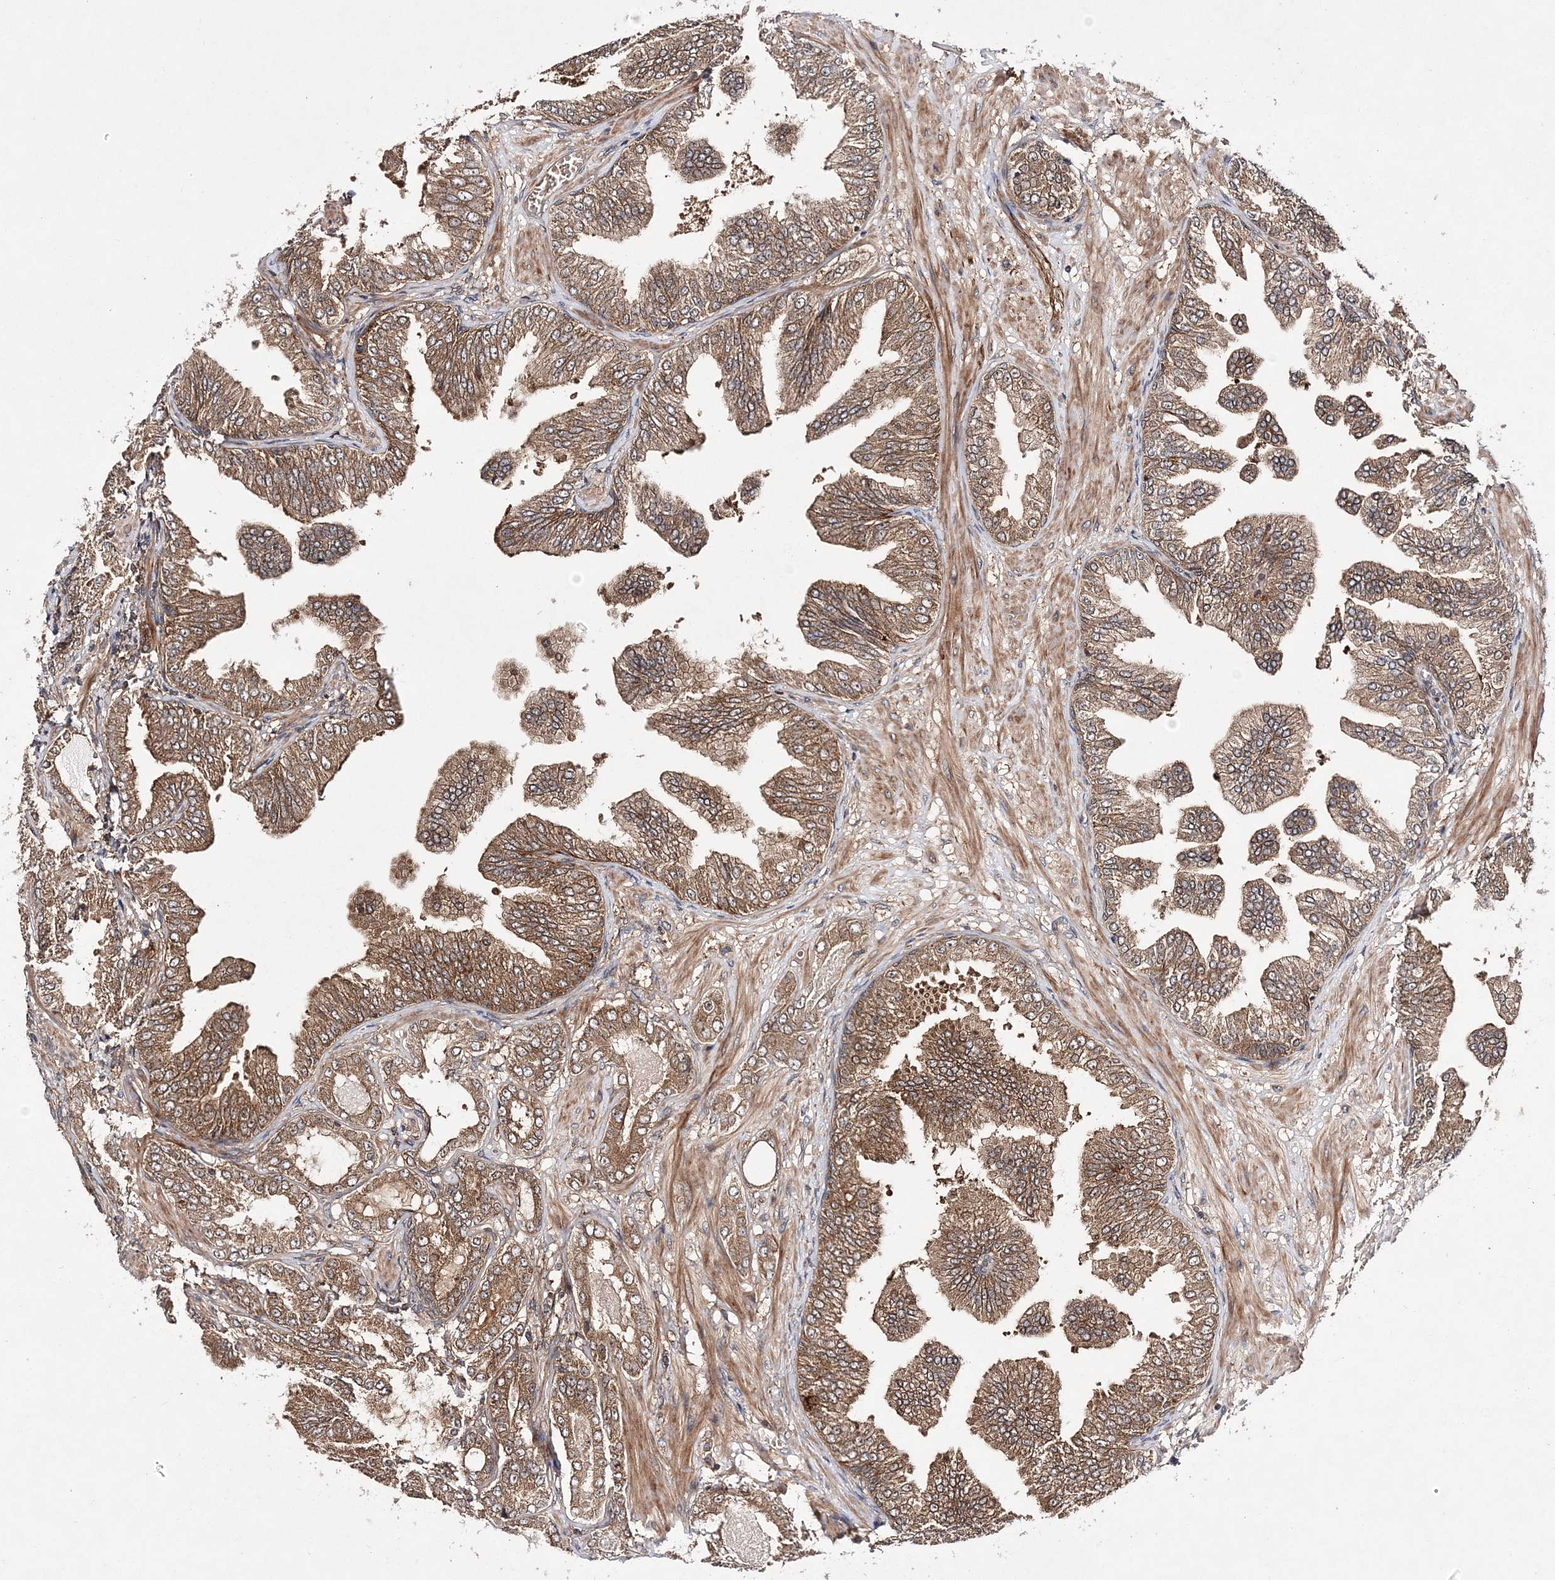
{"staining": {"intensity": "moderate", "quantity": ">75%", "location": "cytoplasmic/membranous"}, "tissue": "prostate cancer", "cell_type": "Tumor cells", "image_type": "cancer", "snomed": [{"axis": "morphology", "description": "Adenocarcinoma, Low grade"}, {"axis": "topography", "description": "Prostate"}], "caption": "IHC of prostate cancer reveals medium levels of moderate cytoplasmic/membranous positivity in approximately >75% of tumor cells. Immunohistochemistry (ihc) stains the protein in brown and the nuclei are stained blue.", "gene": "TMEM9B", "patient": {"sex": "male", "age": 63}}